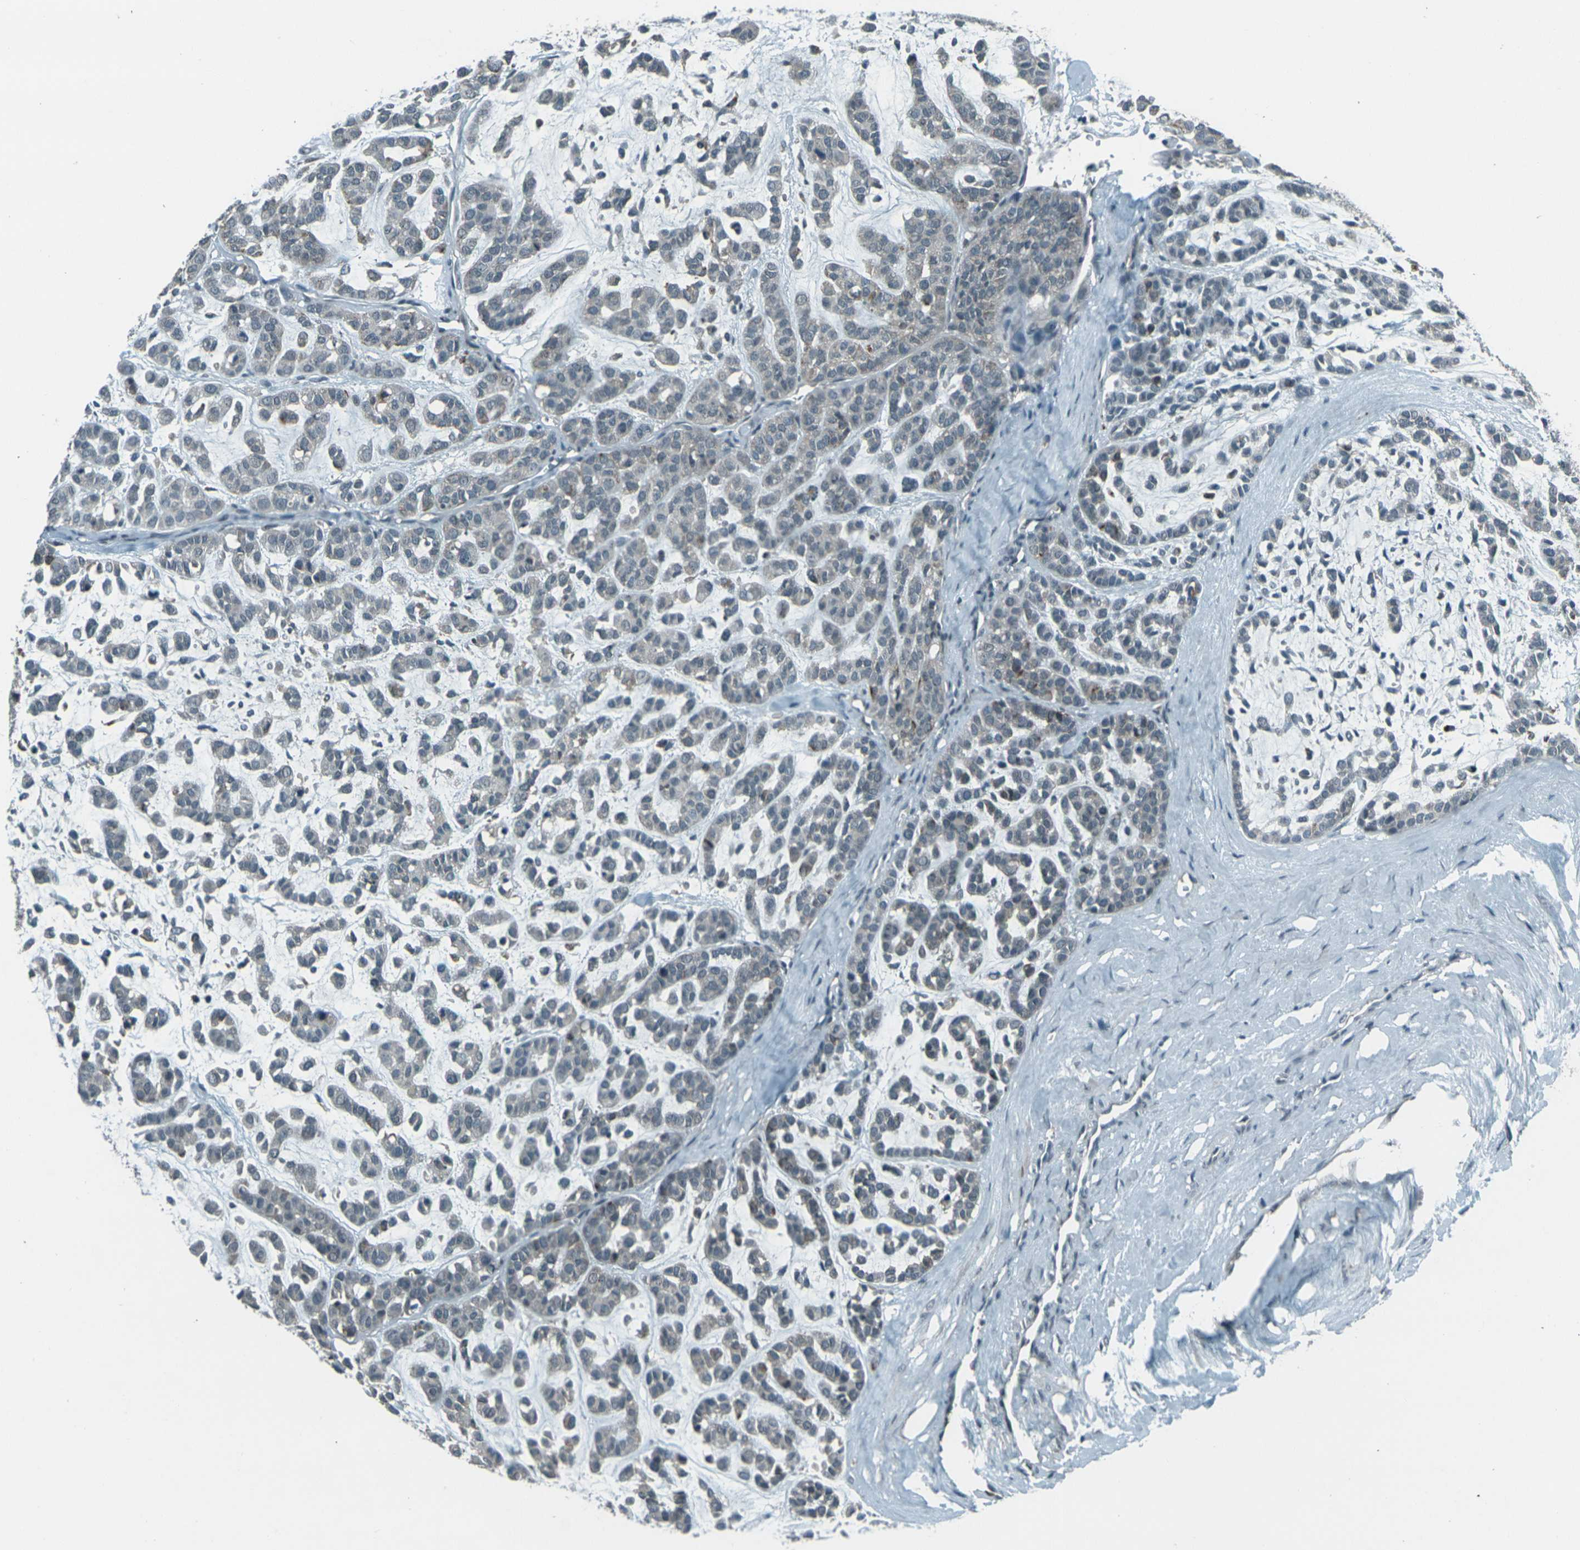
{"staining": {"intensity": "negative", "quantity": "none", "location": "none"}, "tissue": "head and neck cancer", "cell_type": "Tumor cells", "image_type": "cancer", "snomed": [{"axis": "morphology", "description": "Adenocarcinoma, NOS"}, {"axis": "morphology", "description": "Adenoma, NOS"}, {"axis": "topography", "description": "Head-Neck"}], "caption": "The histopathology image demonstrates no staining of tumor cells in head and neck cancer (adenoma).", "gene": "GPR19", "patient": {"sex": "female", "age": 55}}